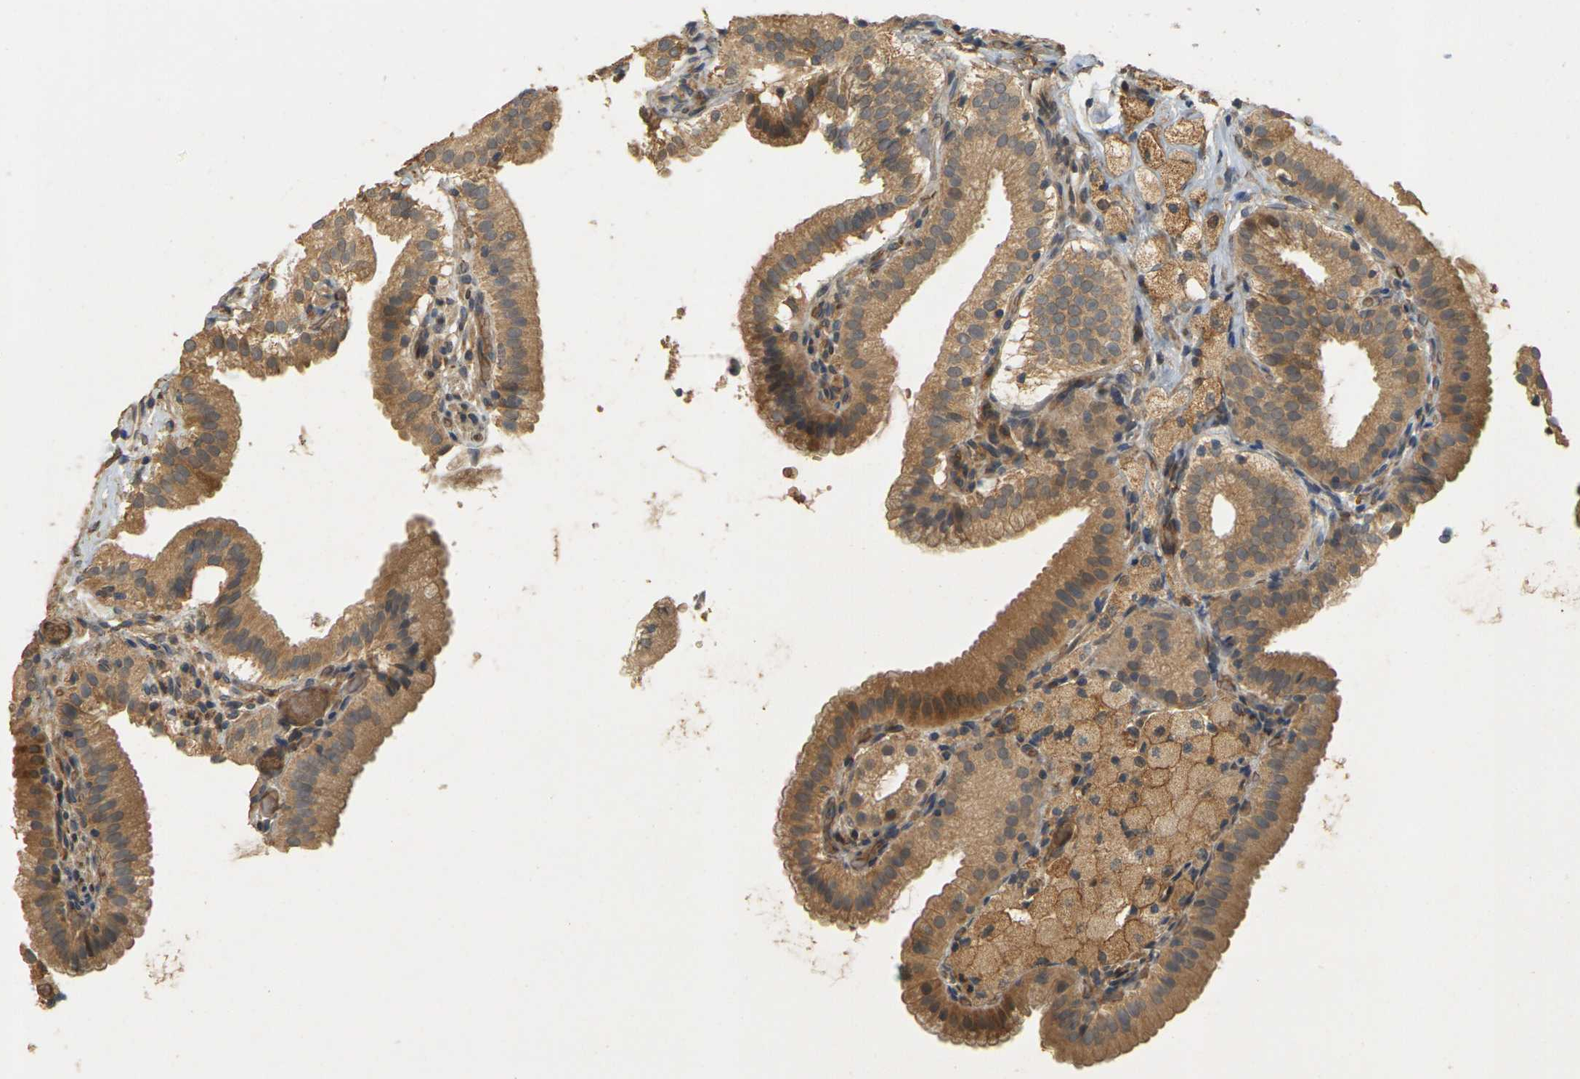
{"staining": {"intensity": "moderate", "quantity": ">75%", "location": "cytoplasmic/membranous"}, "tissue": "gallbladder", "cell_type": "Glandular cells", "image_type": "normal", "snomed": [{"axis": "morphology", "description": "Normal tissue, NOS"}, {"axis": "topography", "description": "Gallbladder"}], "caption": "About >75% of glandular cells in unremarkable human gallbladder demonstrate moderate cytoplasmic/membranous protein staining as visualized by brown immunohistochemical staining.", "gene": "MEGF9", "patient": {"sex": "male", "age": 54}}